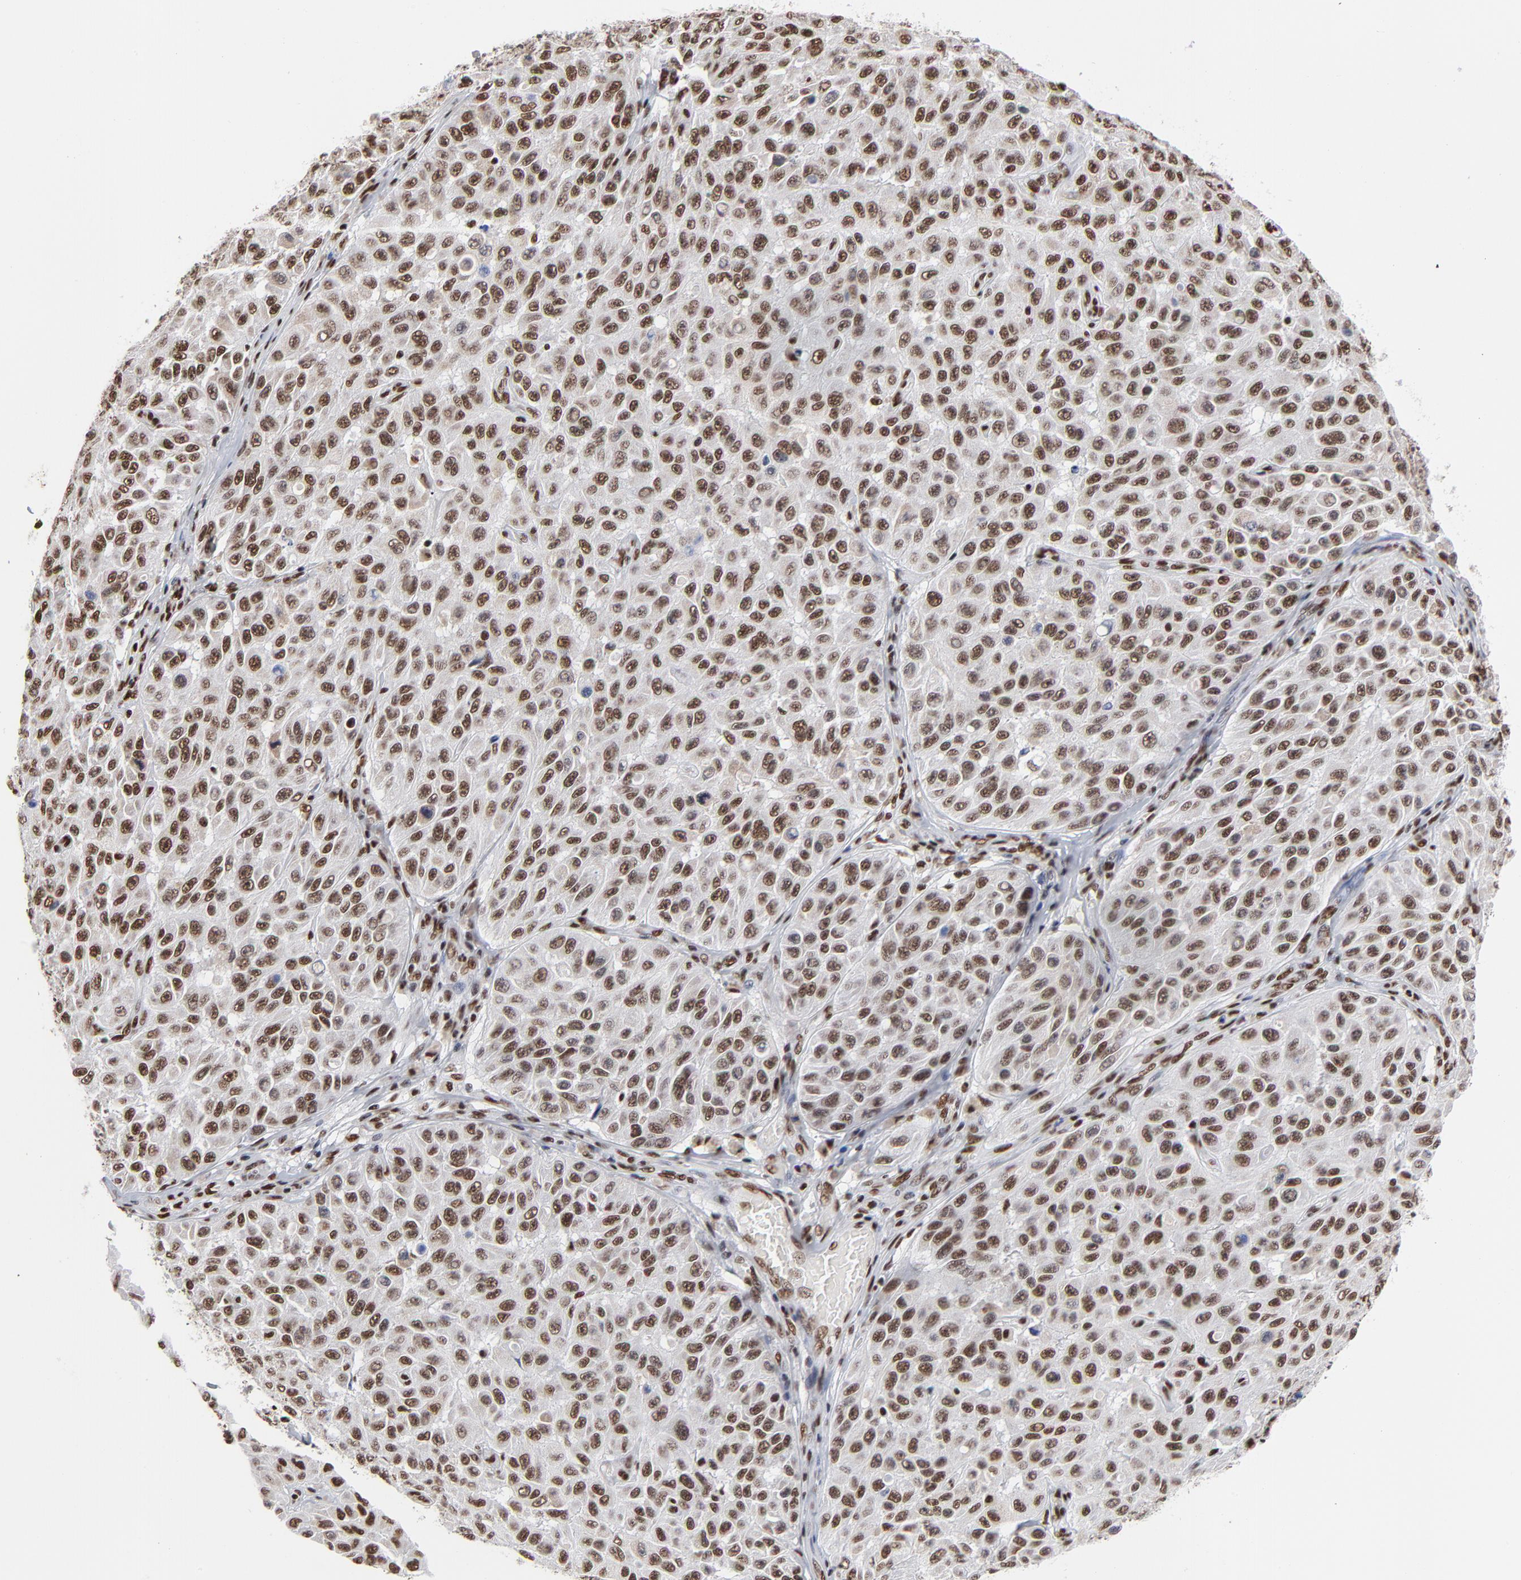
{"staining": {"intensity": "strong", "quantity": ">75%", "location": "nuclear"}, "tissue": "melanoma", "cell_type": "Tumor cells", "image_type": "cancer", "snomed": [{"axis": "morphology", "description": "Malignant melanoma, NOS"}, {"axis": "topography", "description": "Skin"}], "caption": "Brown immunohistochemical staining in melanoma reveals strong nuclear expression in about >75% of tumor cells. (DAB (3,3'-diaminobenzidine) = brown stain, brightfield microscopy at high magnification).", "gene": "CREB1", "patient": {"sex": "male", "age": 30}}